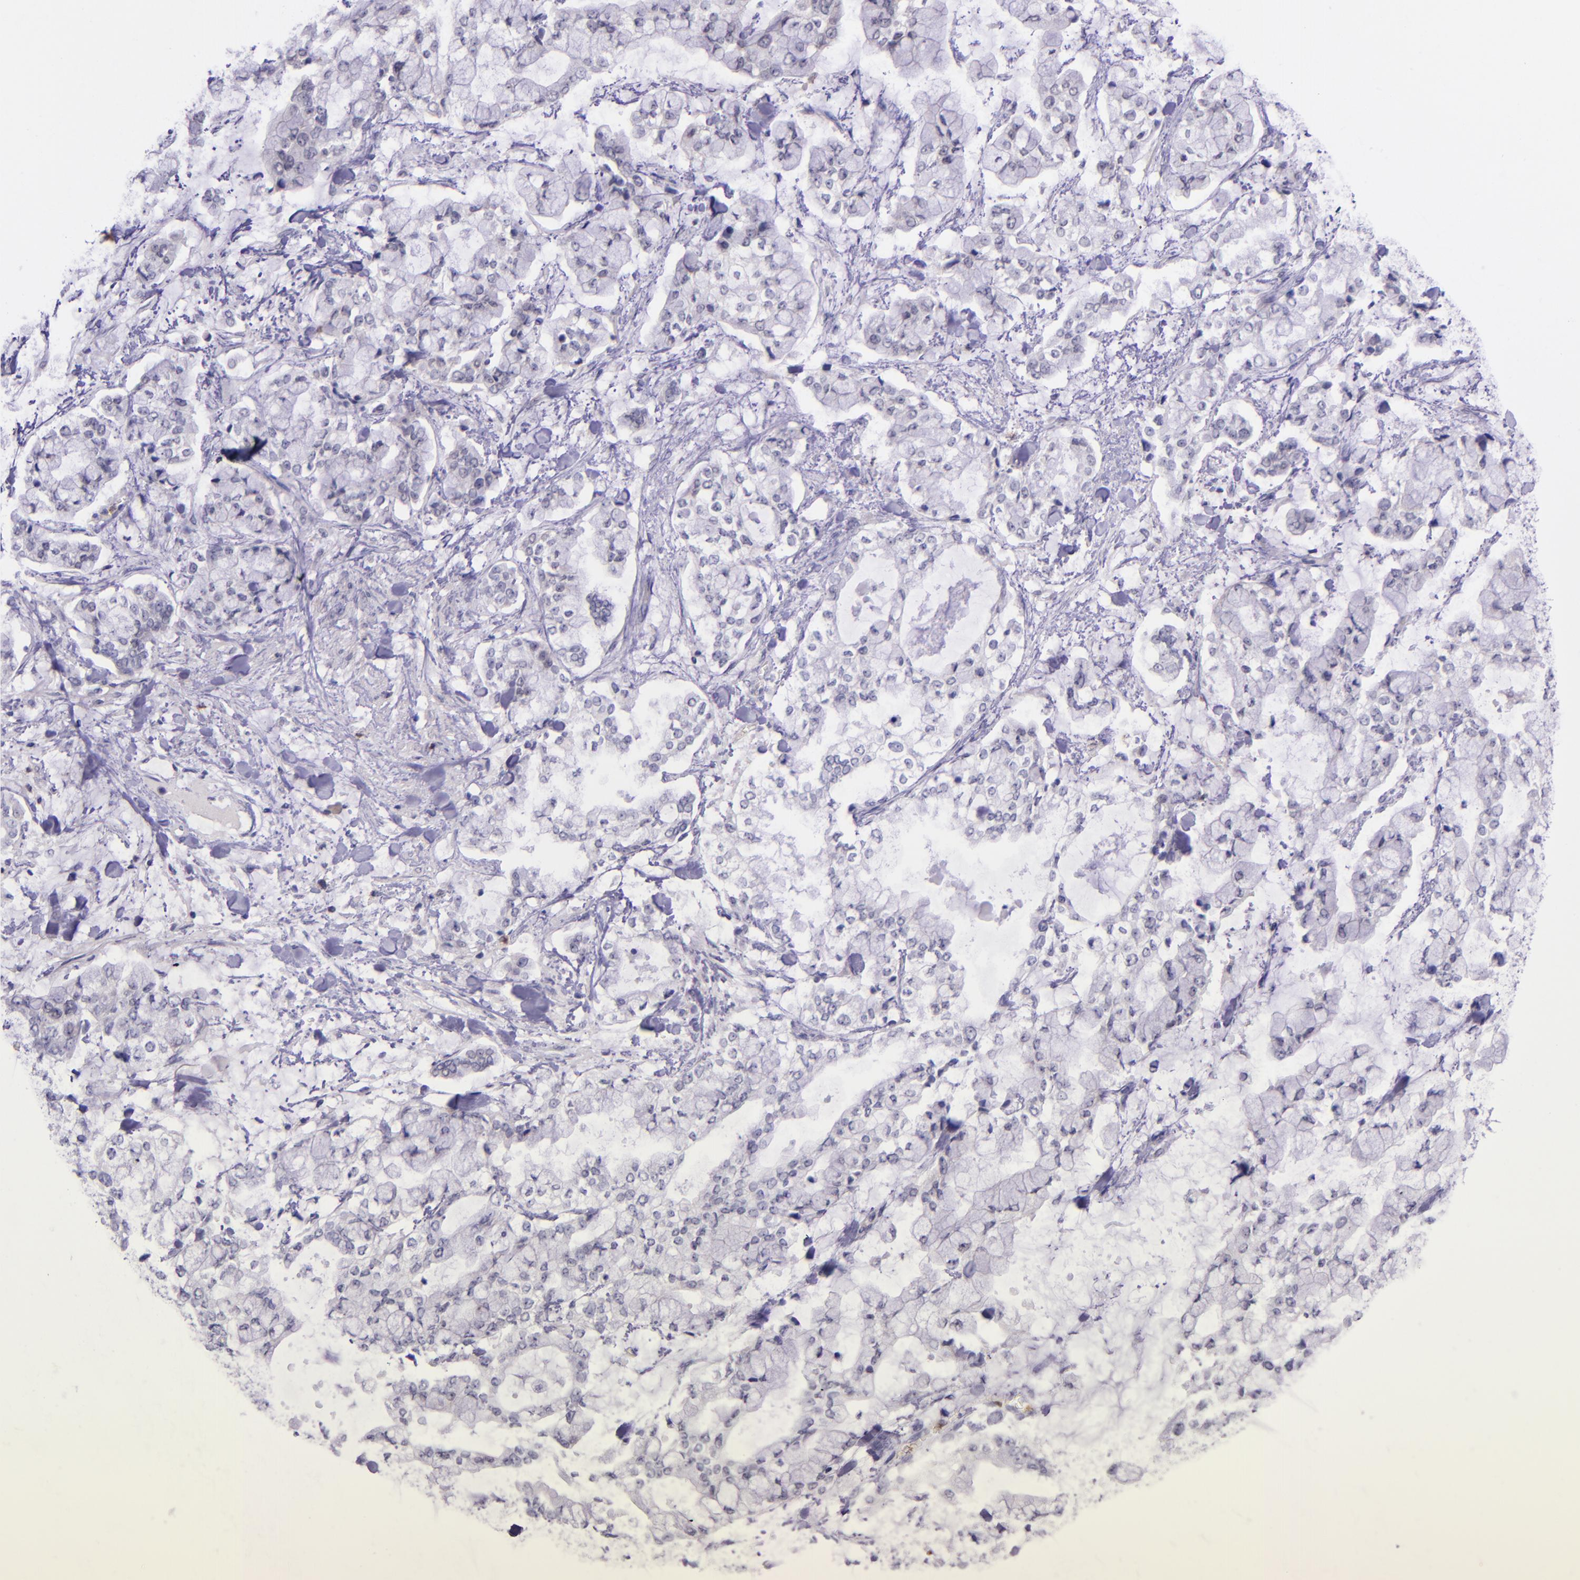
{"staining": {"intensity": "negative", "quantity": "none", "location": "none"}, "tissue": "stomach cancer", "cell_type": "Tumor cells", "image_type": "cancer", "snomed": [{"axis": "morphology", "description": "Normal tissue, NOS"}, {"axis": "morphology", "description": "Adenocarcinoma, NOS"}, {"axis": "topography", "description": "Stomach, upper"}, {"axis": "topography", "description": "Stomach"}], "caption": "There is no significant positivity in tumor cells of adenocarcinoma (stomach).", "gene": "SELL", "patient": {"sex": "male", "age": 76}}